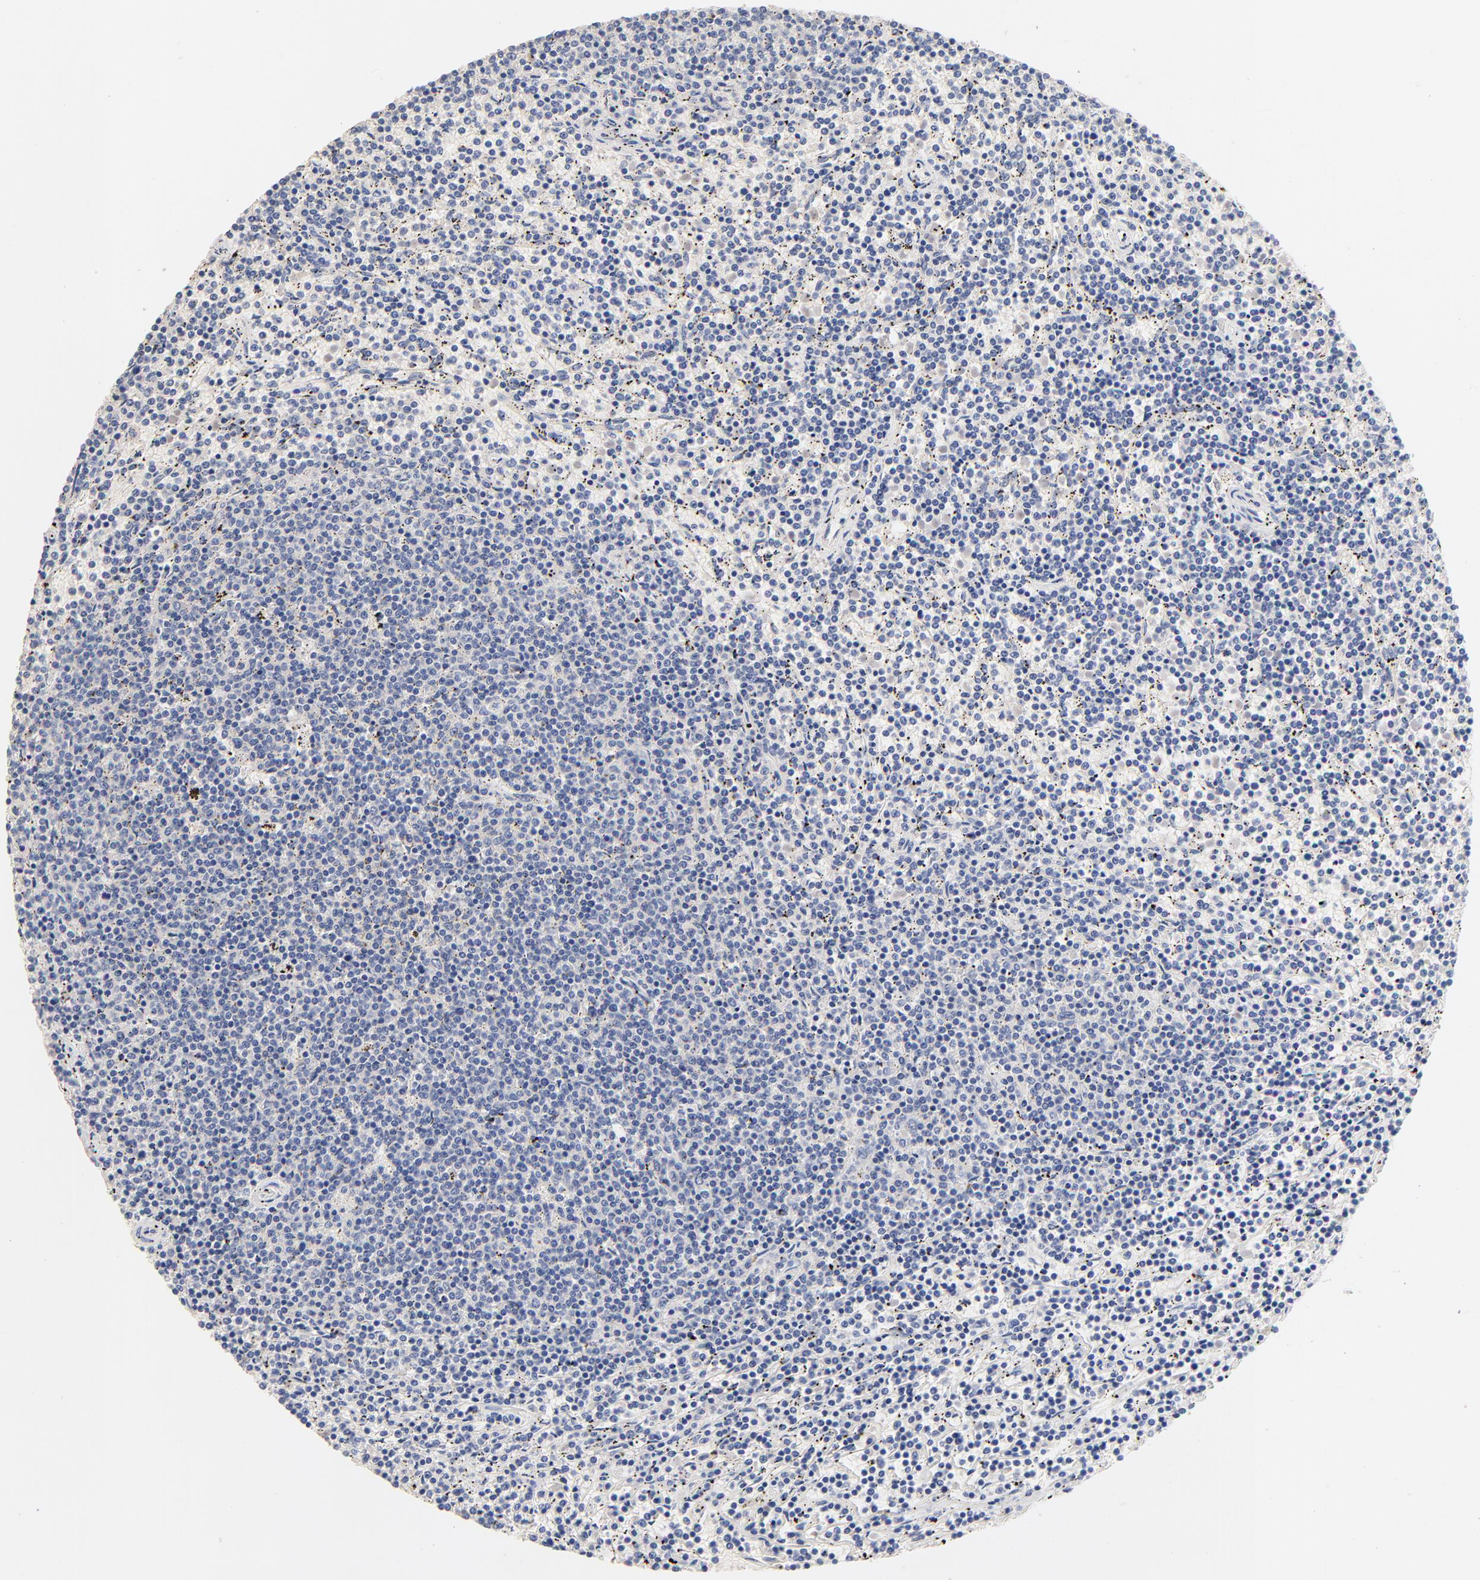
{"staining": {"intensity": "negative", "quantity": "none", "location": "none"}, "tissue": "lymphoma", "cell_type": "Tumor cells", "image_type": "cancer", "snomed": [{"axis": "morphology", "description": "Malignant lymphoma, non-Hodgkin's type, Low grade"}, {"axis": "topography", "description": "Spleen"}], "caption": "Immunohistochemistry of lymphoma demonstrates no expression in tumor cells.", "gene": "CPS1", "patient": {"sex": "female", "age": 50}}